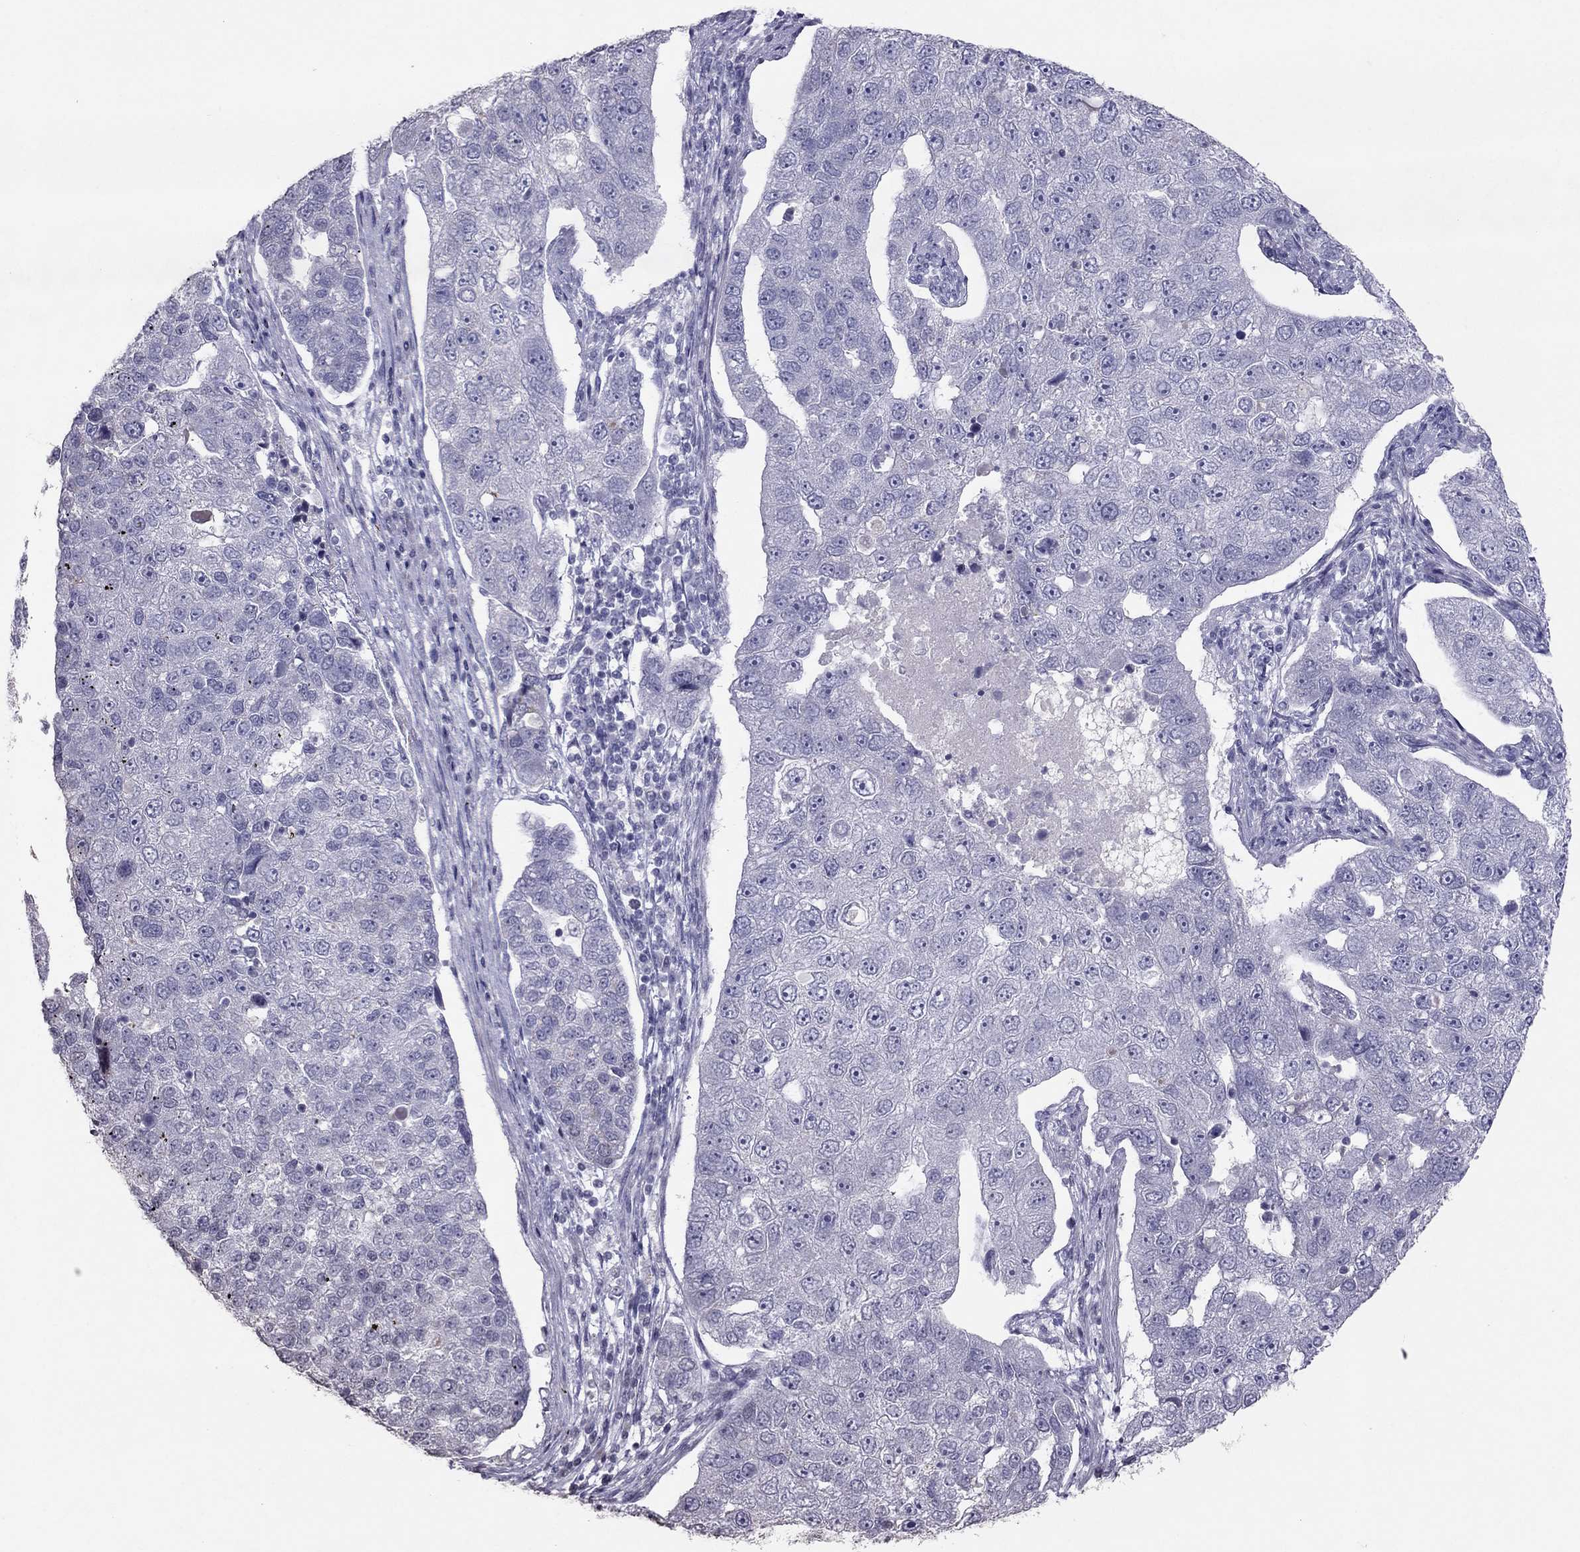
{"staining": {"intensity": "negative", "quantity": "none", "location": "none"}, "tissue": "pancreatic cancer", "cell_type": "Tumor cells", "image_type": "cancer", "snomed": [{"axis": "morphology", "description": "Adenocarcinoma, NOS"}, {"axis": "topography", "description": "Pancreas"}], "caption": "Tumor cells show no significant expression in pancreatic cancer (adenocarcinoma). Nuclei are stained in blue.", "gene": "TSHB", "patient": {"sex": "female", "age": 61}}